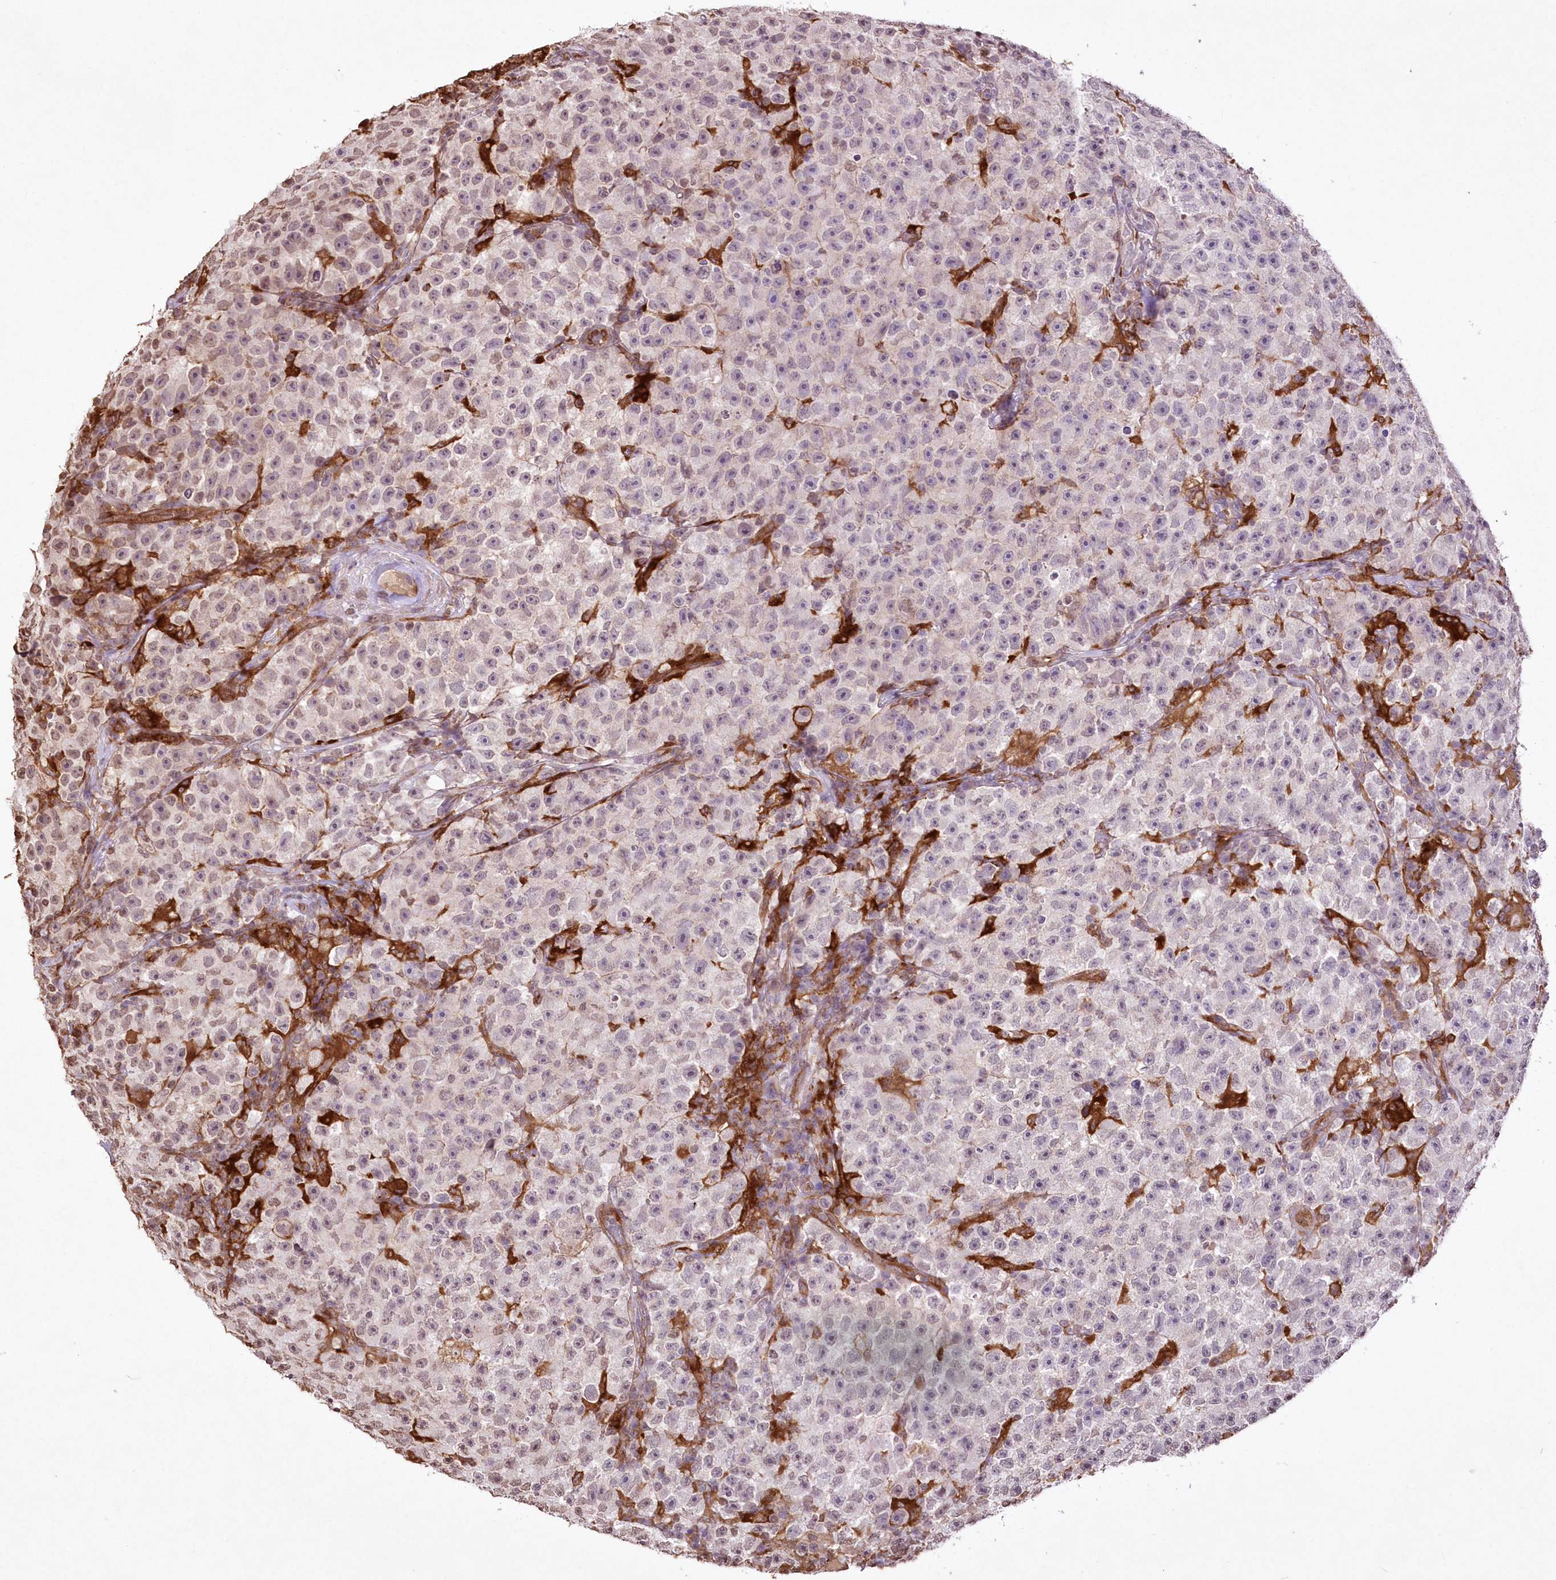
{"staining": {"intensity": "weak", "quantity": "<25%", "location": "nuclear"}, "tissue": "testis cancer", "cell_type": "Tumor cells", "image_type": "cancer", "snomed": [{"axis": "morphology", "description": "Seminoma, NOS"}, {"axis": "topography", "description": "Testis"}], "caption": "The histopathology image exhibits no staining of tumor cells in testis seminoma.", "gene": "FCHO2", "patient": {"sex": "male", "age": 22}}